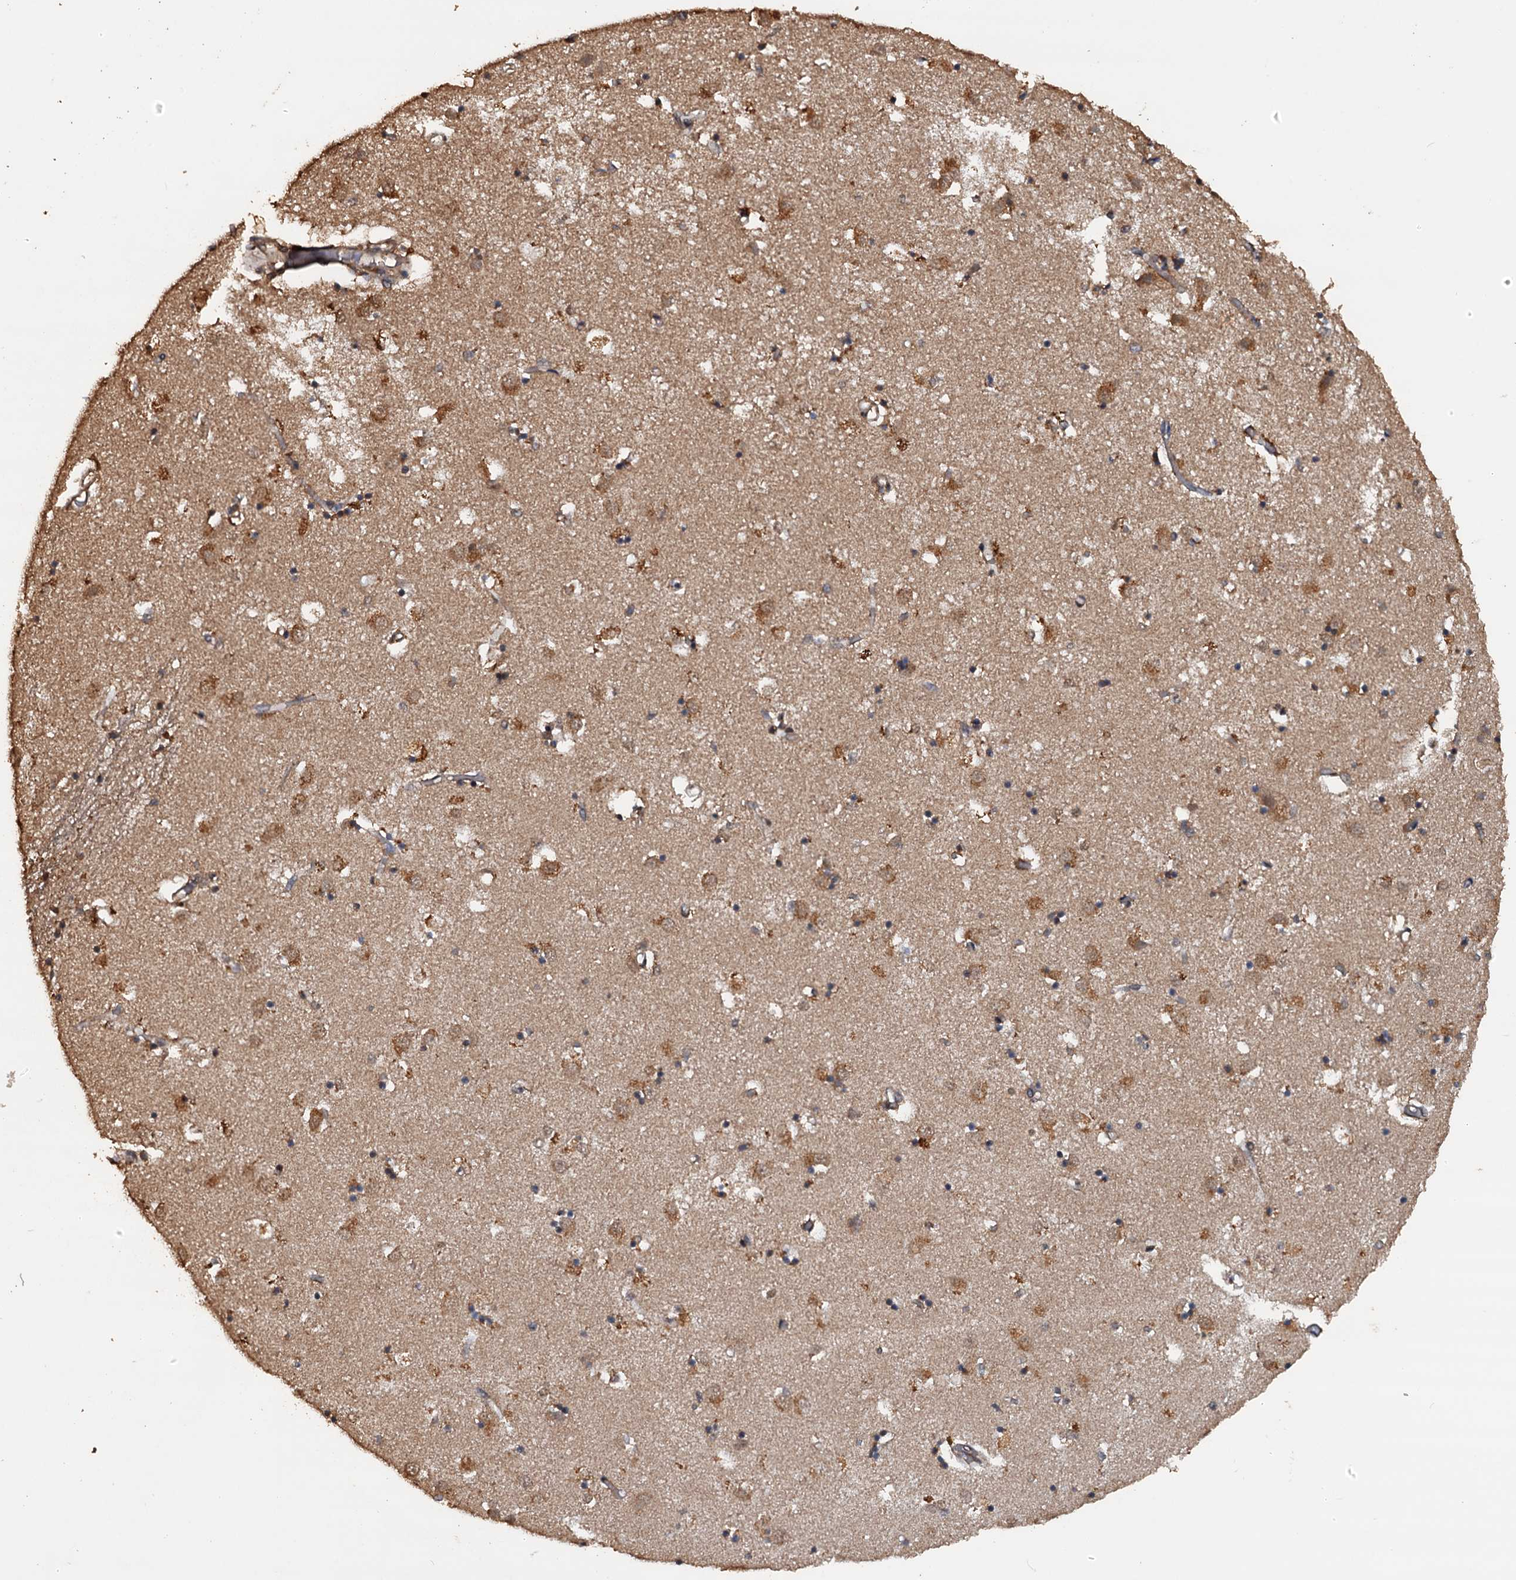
{"staining": {"intensity": "moderate", "quantity": "25%-75%", "location": "cytoplasmic/membranous"}, "tissue": "caudate", "cell_type": "Glial cells", "image_type": "normal", "snomed": [{"axis": "morphology", "description": "Normal tissue, NOS"}, {"axis": "topography", "description": "Lateral ventricle wall"}], "caption": "Glial cells demonstrate medium levels of moderate cytoplasmic/membranous staining in approximately 25%-75% of cells in benign human caudate. The staining is performed using DAB (3,3'-diaminobenzidine) brown chromogen to label protein expression. The nuclei are counter-stained blue using hematoxylin.", "gene": "PSMD9", "patient": {"sex": "male", "age": 70}}